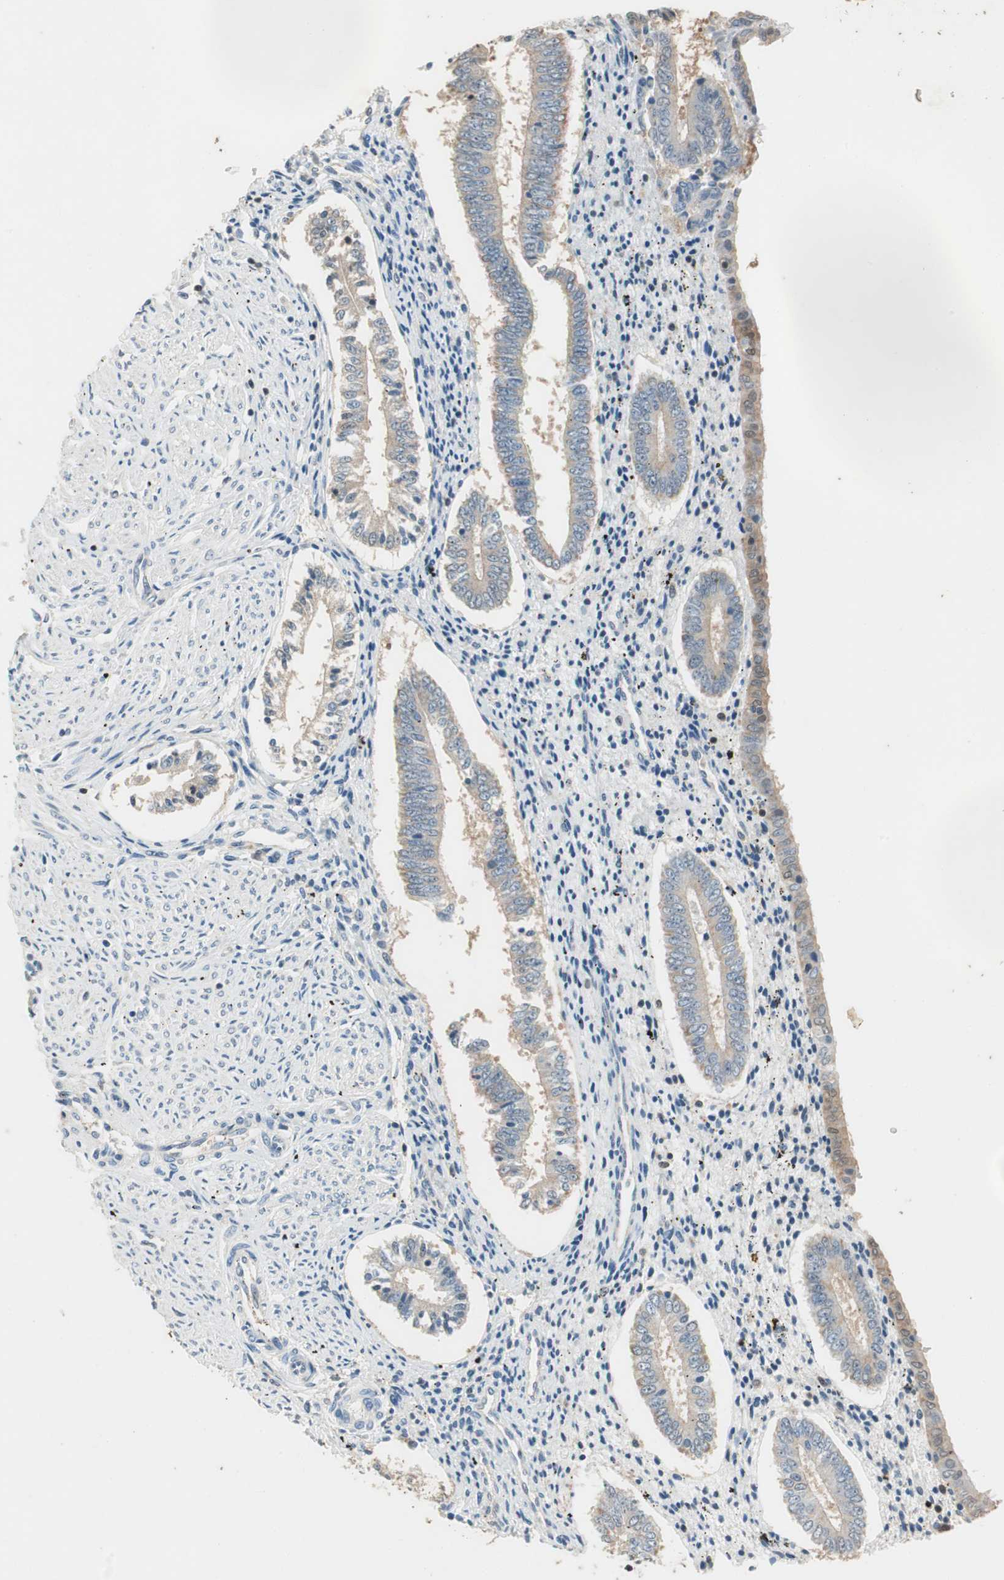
{"staining": {"intensity": "negative", "quantity": "none", "location": "none"}, "tissue": "endometrium", "cell_type": "Cells in endometrial stroma", "image_type": "normal", "snomed": [{"axis": "morphology", "description": "Normal tissue, NOS"}, {"axis": "topography", "description": "Endometrium"}], "caption": "Immunohistochemical staining of benign endometrium demonstrates no significant positivity in cells in endometrial stroma.", "gene": "SERPINB5", "patient": {"sex": "female", "age": 42}}